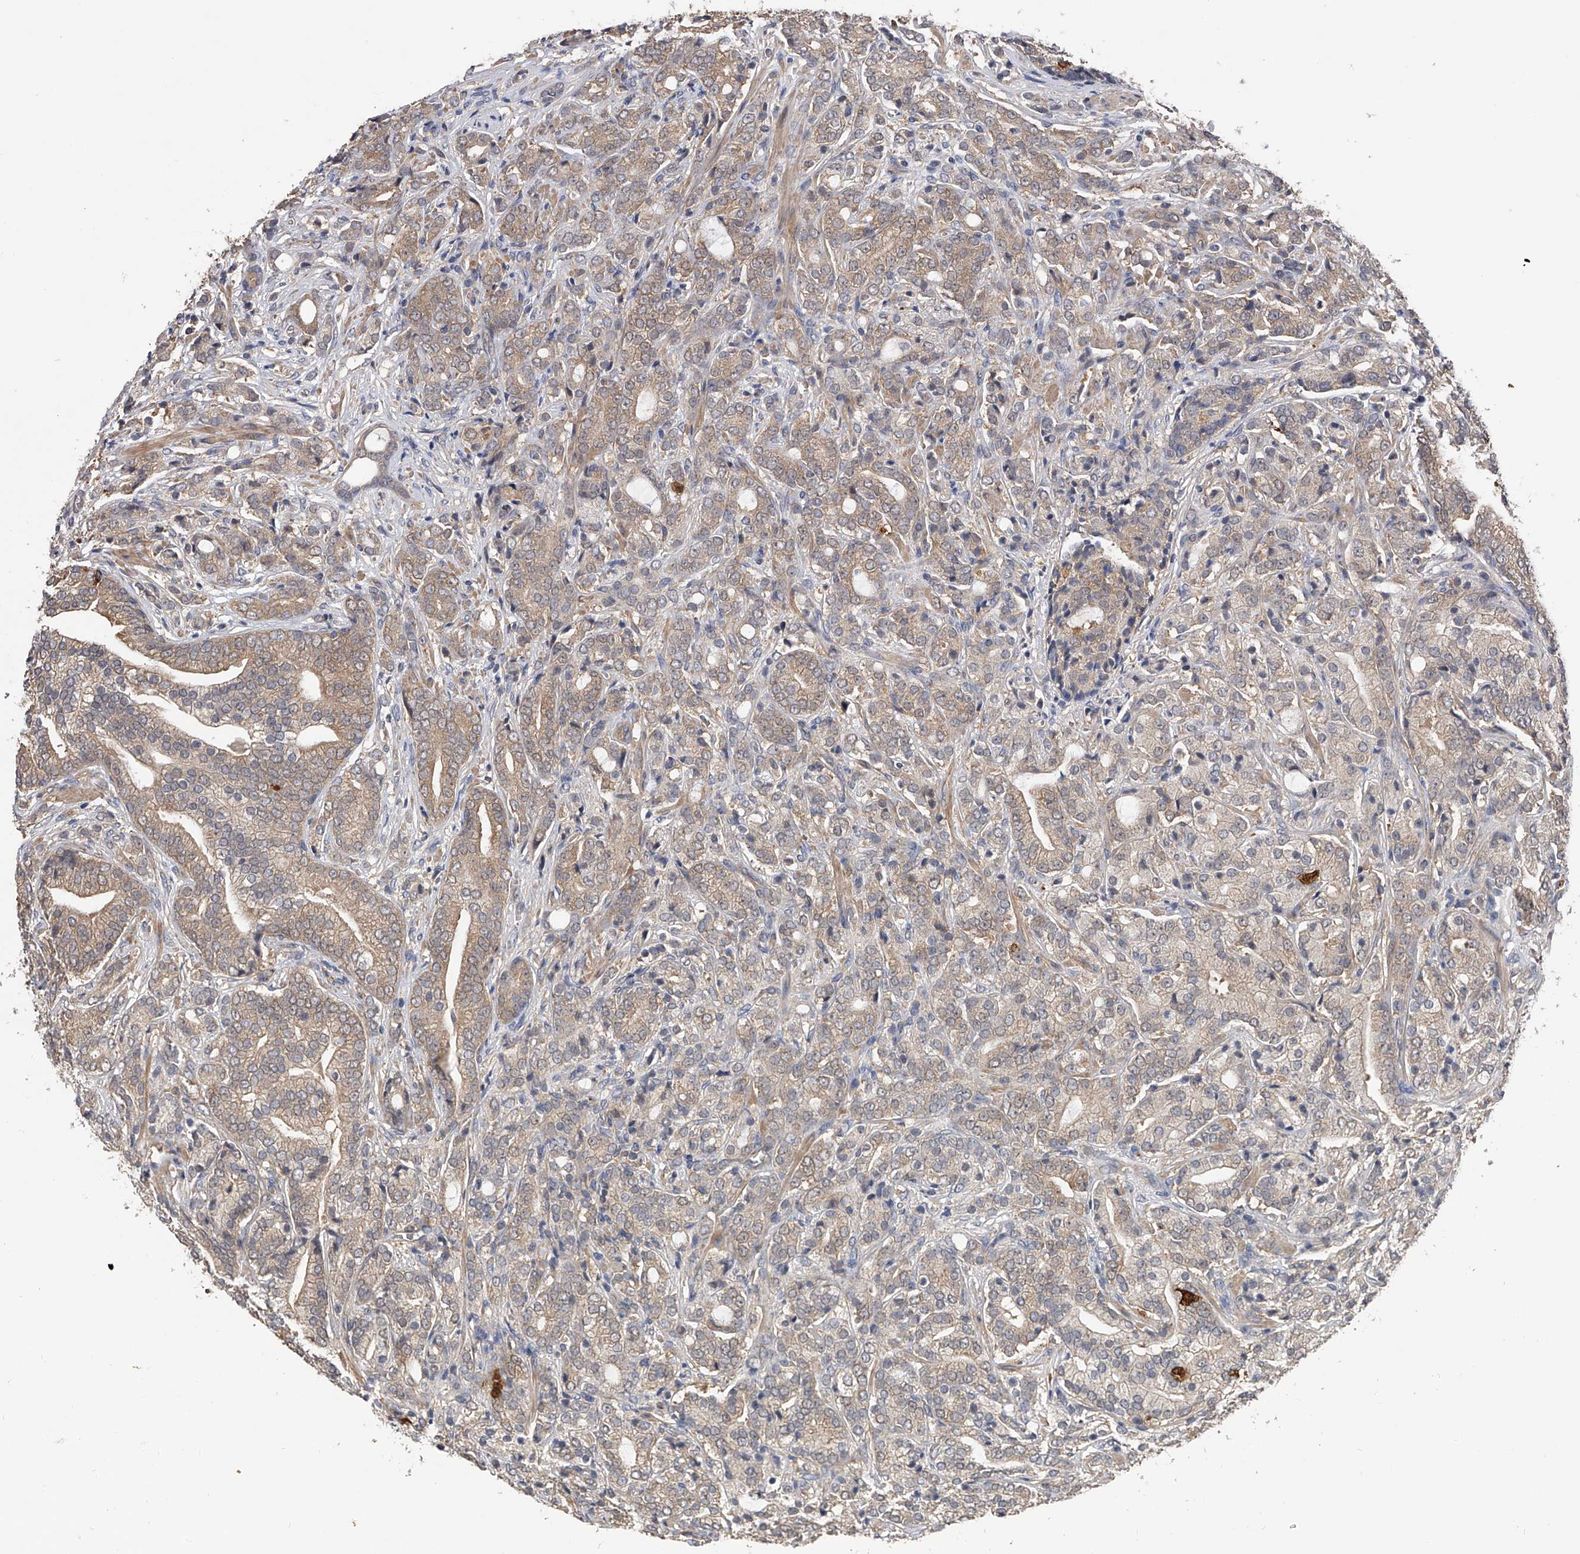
{"staining": {"intensity": "weak", "quantity": "25%-75%", "location": "cytoplasmic/membranous"}, "tissue": "prostate cancer", "cell_type": "Tumor cells", "image_type": "cancer", "snomed": [{"axis": "morphology", "description": "Adenocarcinoma, High grade"}, {"axis": "topography", "description": "Prostate"}], "caption": "A low amount of weak cytoplasmic/membranous staining is appreciated in approximately 25%-75% of tumor cells in high-grade adenocarcinoma (prostate) tissue.", "gene": "CFAP298", "patient": {"sex": "male", "age": 57}}